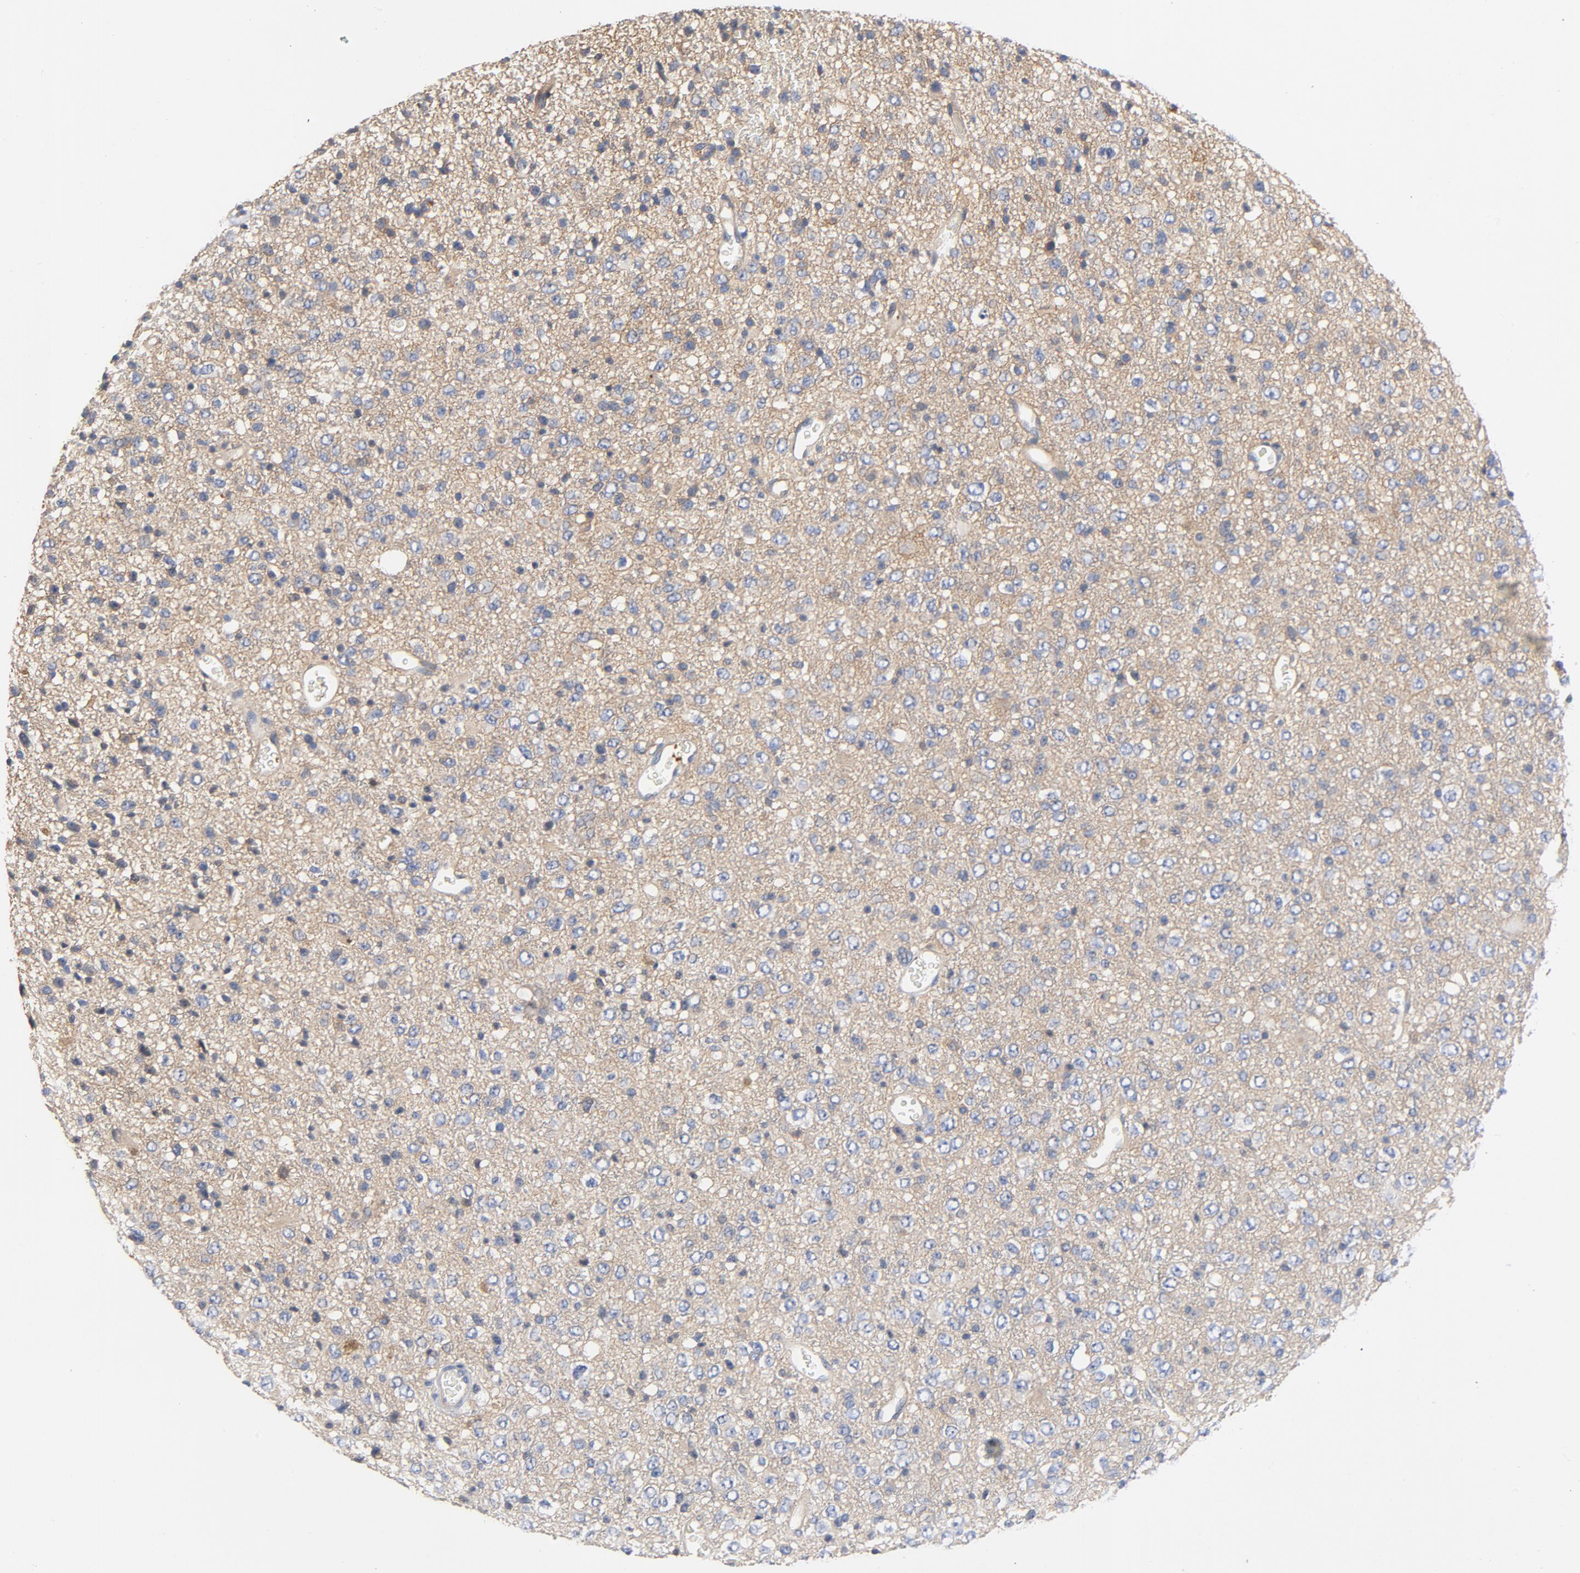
{"staining": {"intensity": "weak", "quantity": ">75%", "location": "cytoplasmic/membranous"}, "tissue": "glioma", "cell_type": "Tumor cells", "image_type": "cancer", "snomed": [{"axis": "morphology", "description": "Glioma, malignant, High grade"}, {"axis": "topography", "description": "pancreas cauda"}], "caption": "High-grade glioma (malignant) stained with immunohistochemistry displays weak cytoplasmic/membranous staining in approximately >75% of tumor cells.", "gene": "SRC", "patient": {"sex": "male", "age": 60}}